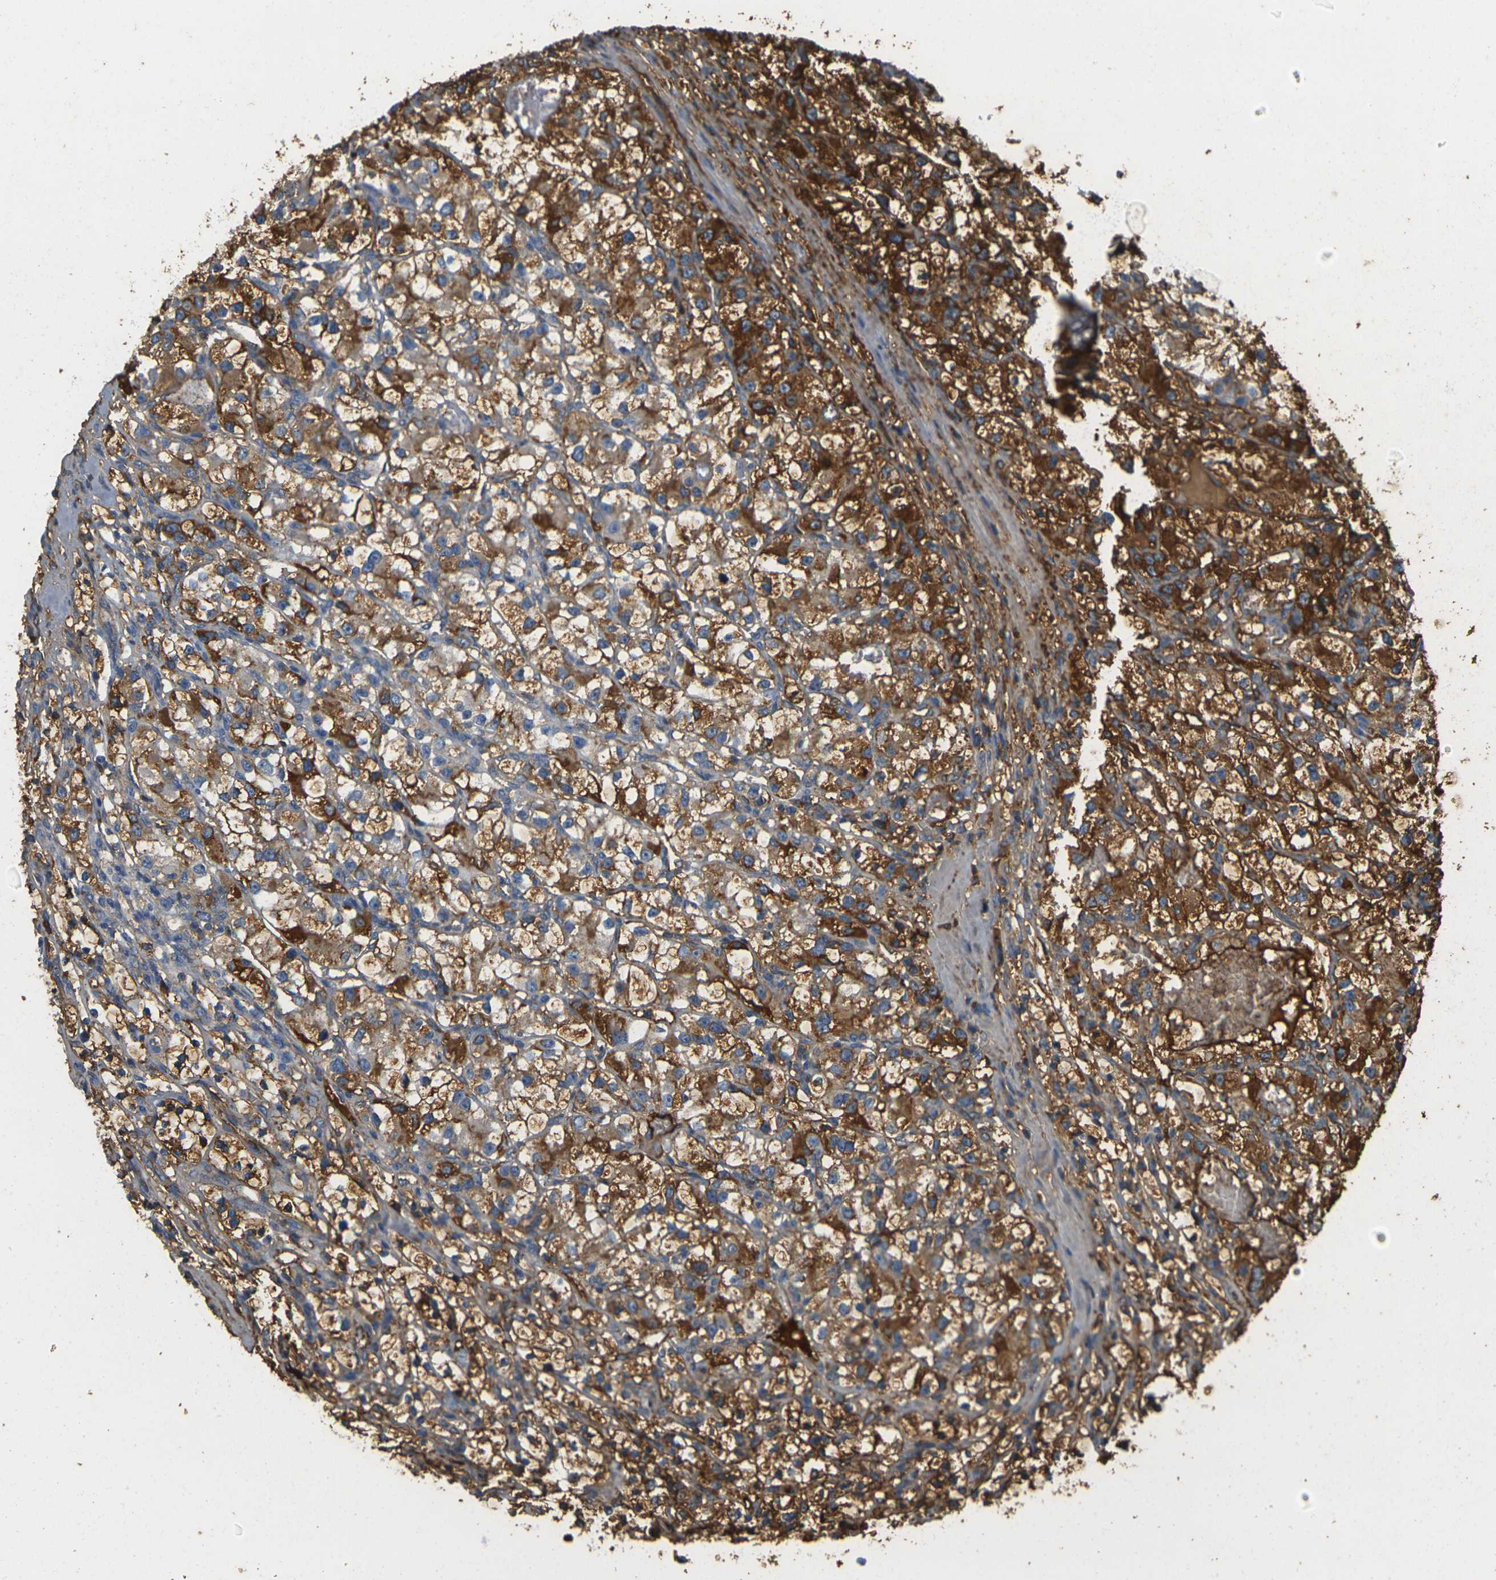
{"staining": {"intensity": "strong", "quantity": ">75%", "location": "cytoplasmic/membranous"}, "tissue": "renal cancer", "cell_type": "Tumor cells", "image_type": "cancer", "snomed": [{"axis": "morphology", "description": "Adenocarcinoma, NOS"}, {"axis": "topography", "description": "Kidney"}], "caption": "Approximately >75% of tumor cells in renal adenocarcinoma demonstrate strong cytoplasmic/membranous protein positivity as visualized by brown immunohistochemical staining.", "gene": "PLCD1", "patient": {"sex": "female", "age": 57}}